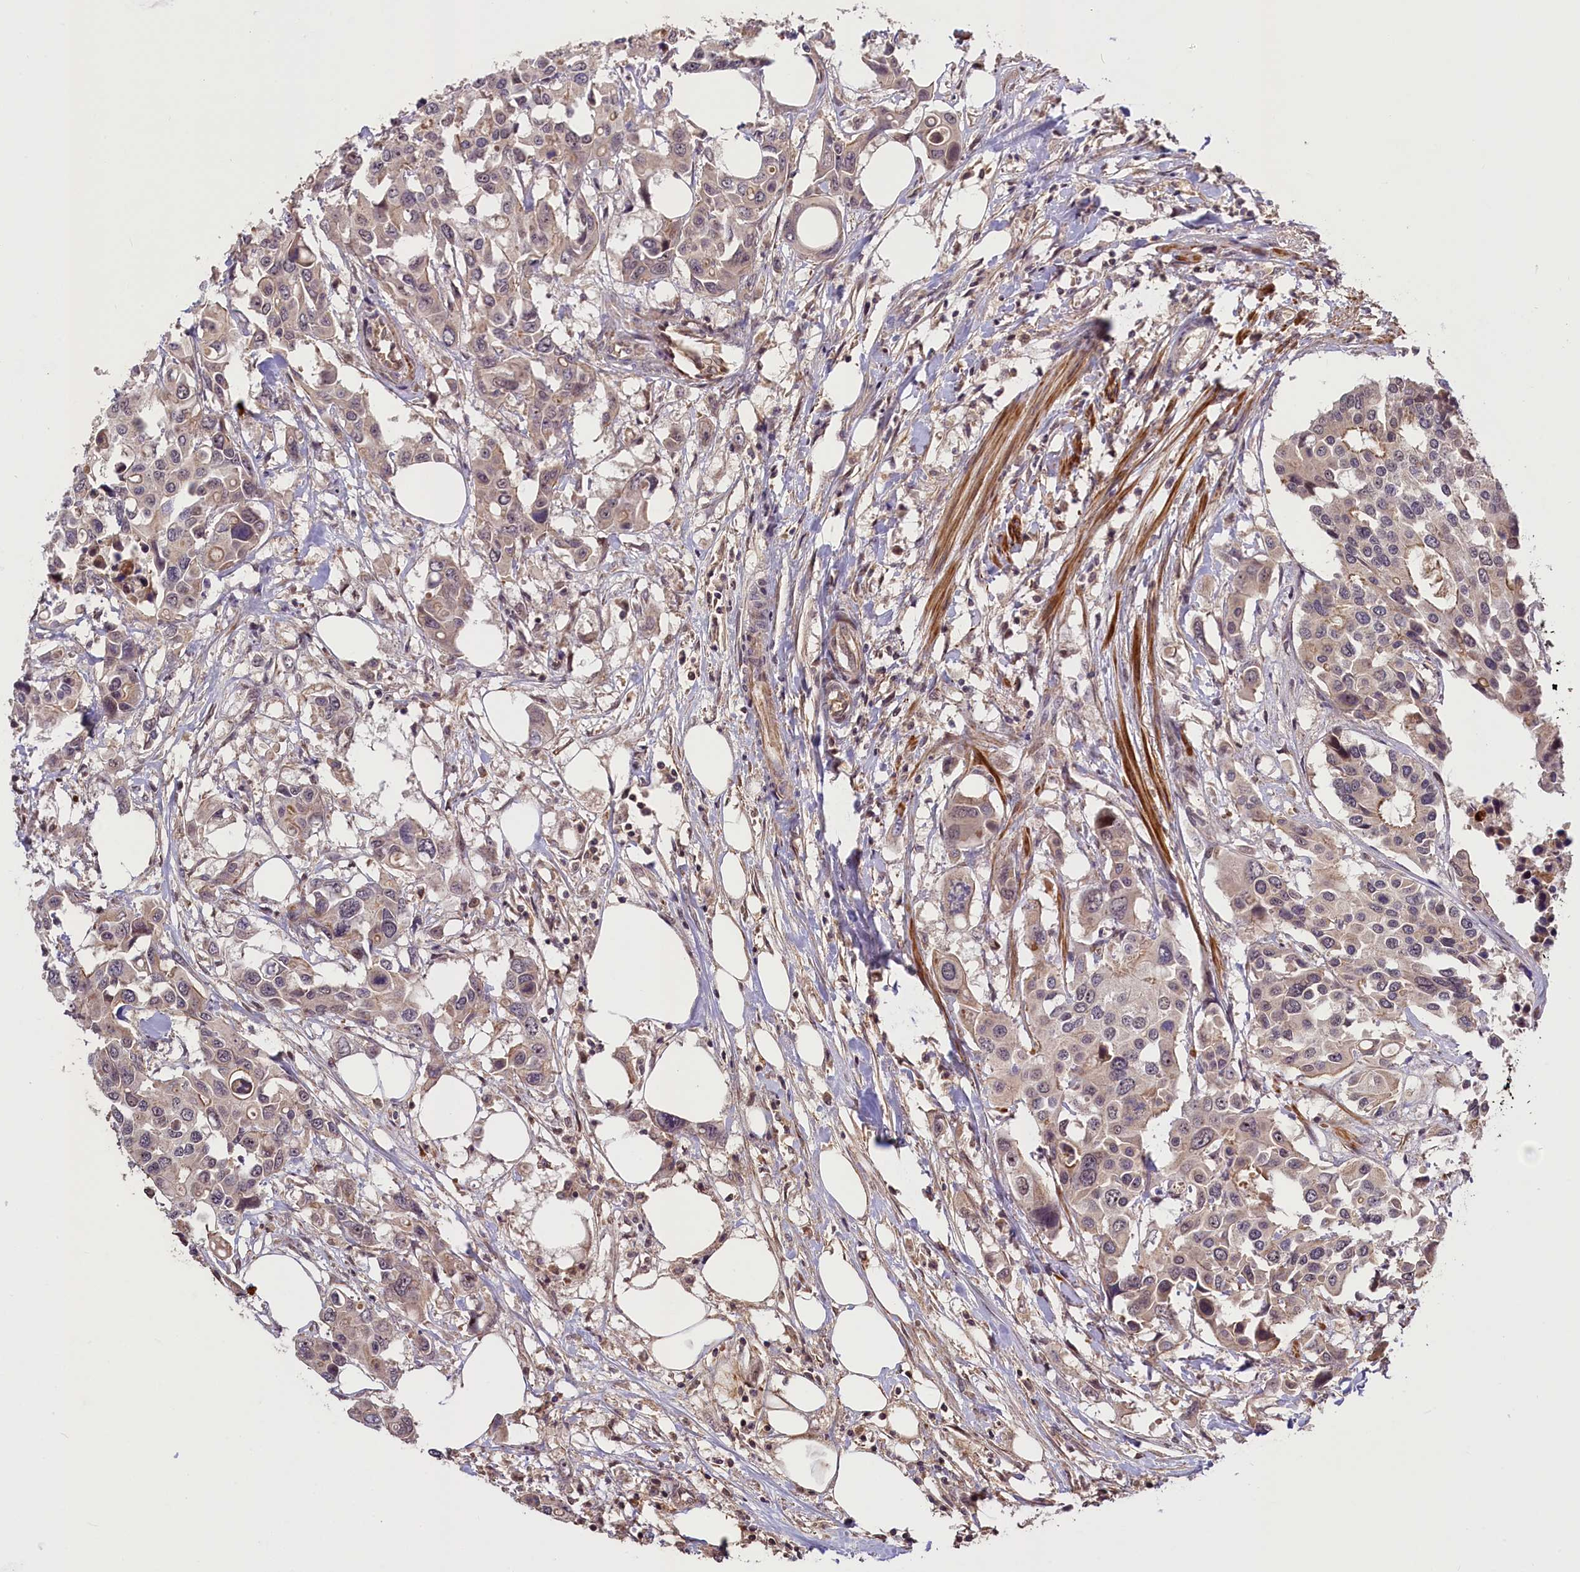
{"staining": {"intensity": "weak", "quantity": "<25%", "location": "cytoplasmic/membranous,nuclear"}, "tissue": "colorectal cancer", "cell_type": "Tumor cells", "image_type": "cancer", "snomed": [{"axis": "morphology", "description": "Adenocarcinoma, NOS"}, {"axis": "topography", "description": "Colon"}], "caption": "Colorectal cancer (adenocarcinoma) was stained to show a protein in brown. There is no significant expression in tumor cells. (DAB immunohistochemistry visualized using brightfield microscopy, high magnification).", "gene": "ZNF480", "patient": {"sex": "male", "age": 77}}